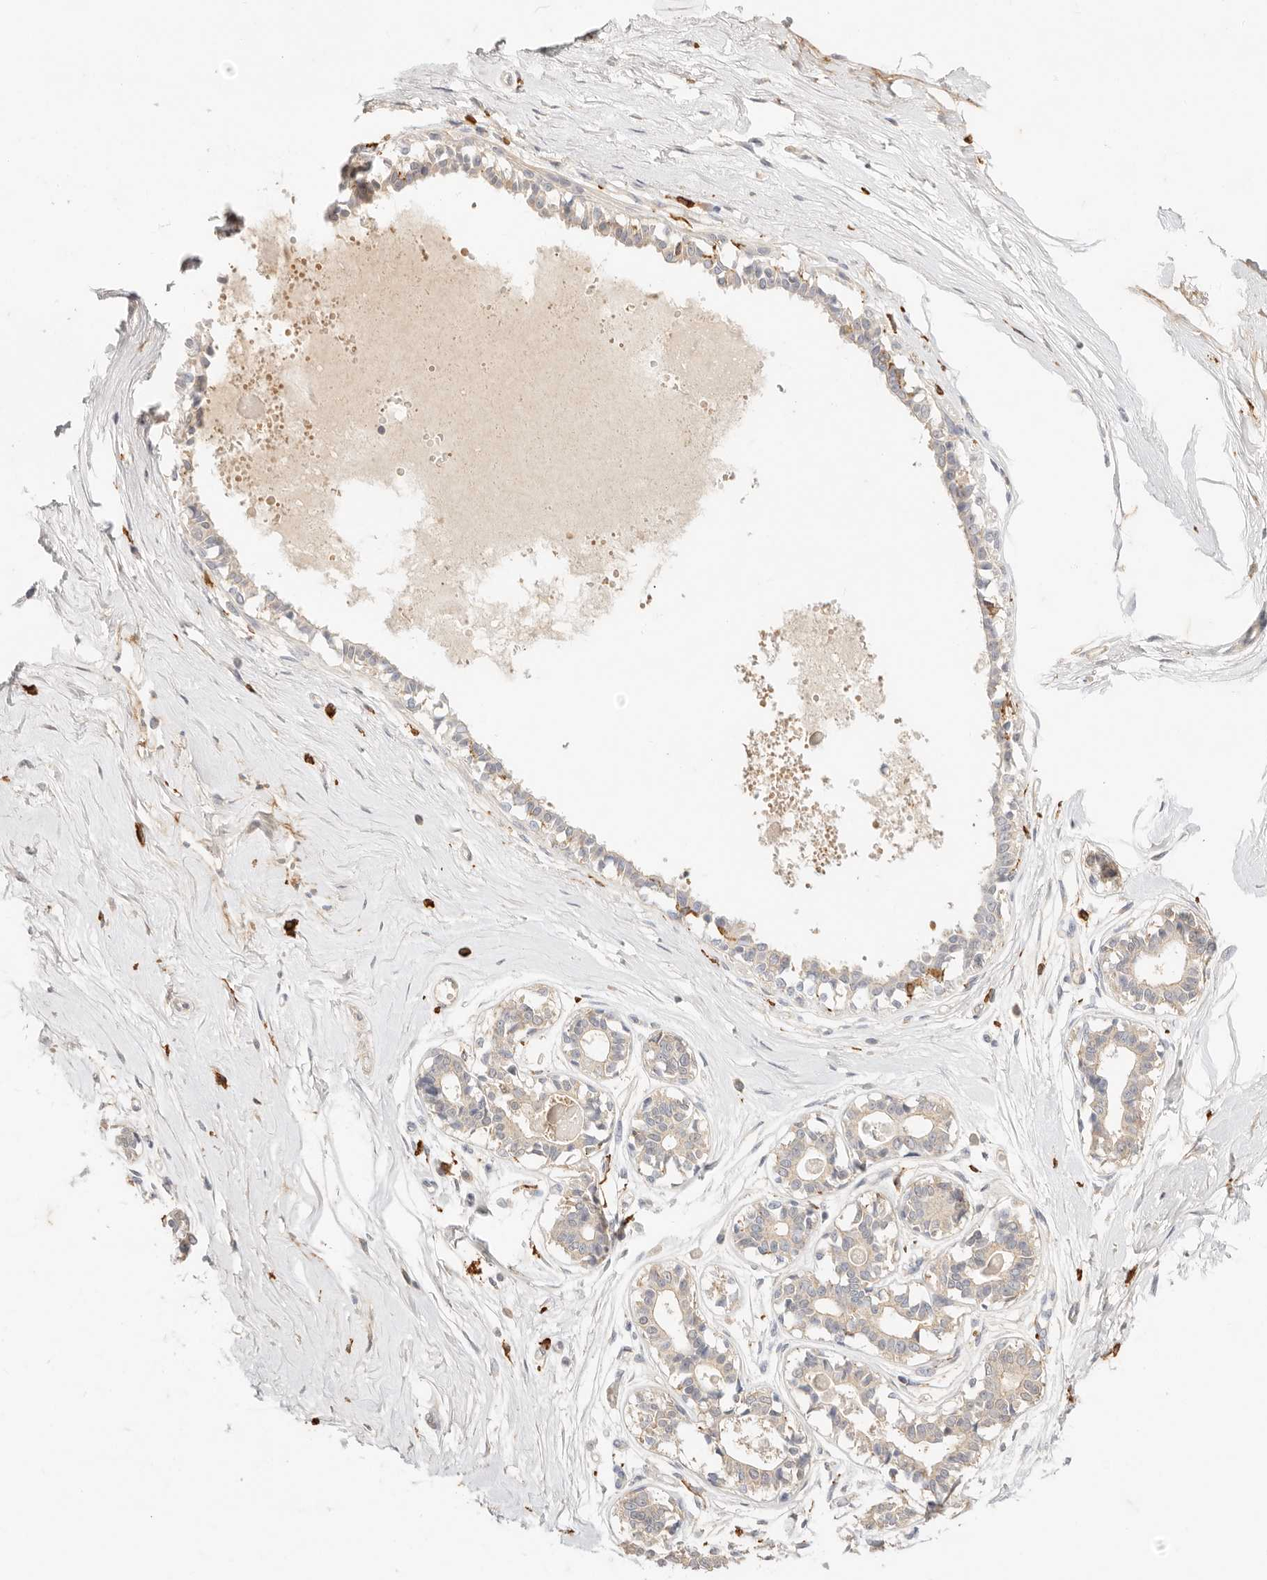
{"staining": {"intensity": "negative", "quantity": "none", "location": "none"}, "tissue": "breast", "cell_type": "Adipocytes", "image_type": "normal", "snomed": [{"axis": "morphology", "description": "Normal tissue, NOS"}, {"axis": "topography", "description": "Breast"}], "caption": "Immunohistochemistry (IHC) micrograph of unremarkable human breast stained for a protein (brown), which exhibits no expression in adipocytes. (Brightfield microscopy of DAB (3,3'-diaminobenzidine) immunohistochemistry (IHC) at high magnification).", "gene": "HK2", "patient": {"sex": "female", "age": 45}}